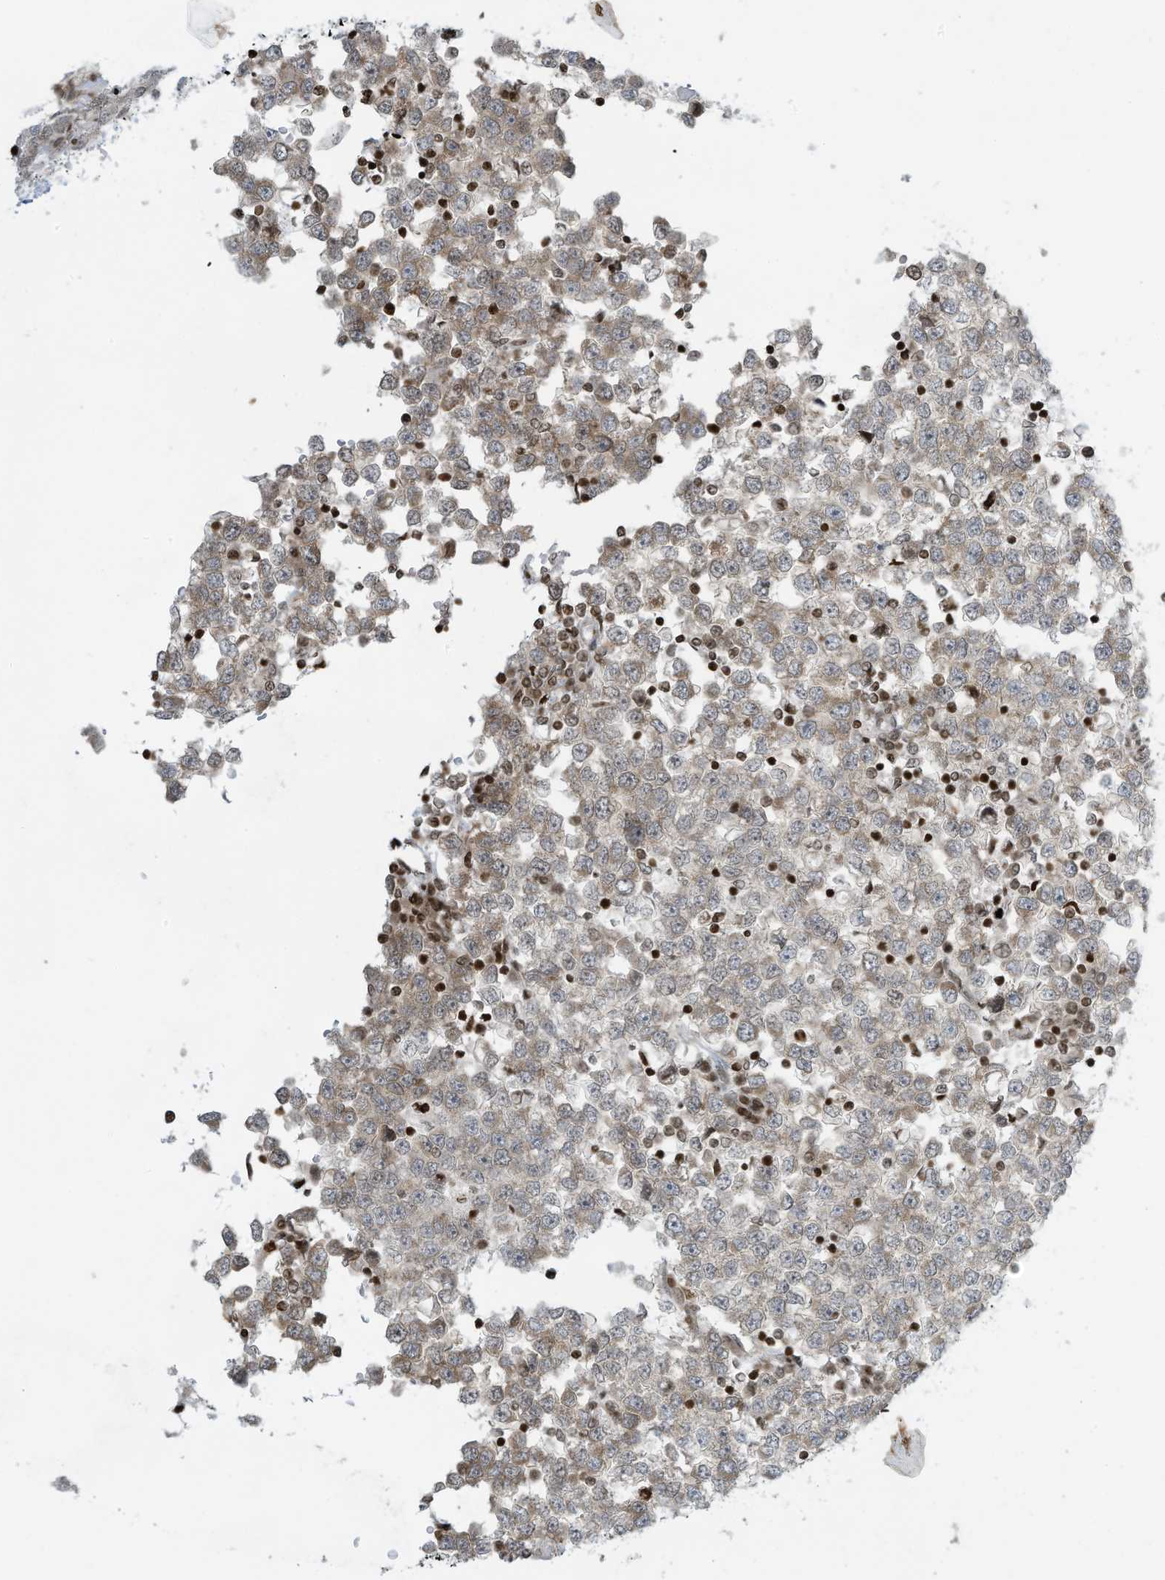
{"staining": {"intensity": "weak", "quantity": "<25%", "location": "cytoplasmic/membranous"}, "tissue": "testis cancer", "cell_type": "Tumor cells", "image_type": "cancer", "snomed": [{"axis": "morphology", "description": "Seminoma, NOS"}, {"axis": "topography", "description": "Testis"}], "caption": "IHC histopathology image of neoplastic tissue: human testis seminoma stained with DAB demonstrates no significant protein positivity in tumor cells.", "gene": "ADI1", "patient": {"sex": "male", "age": 65}}